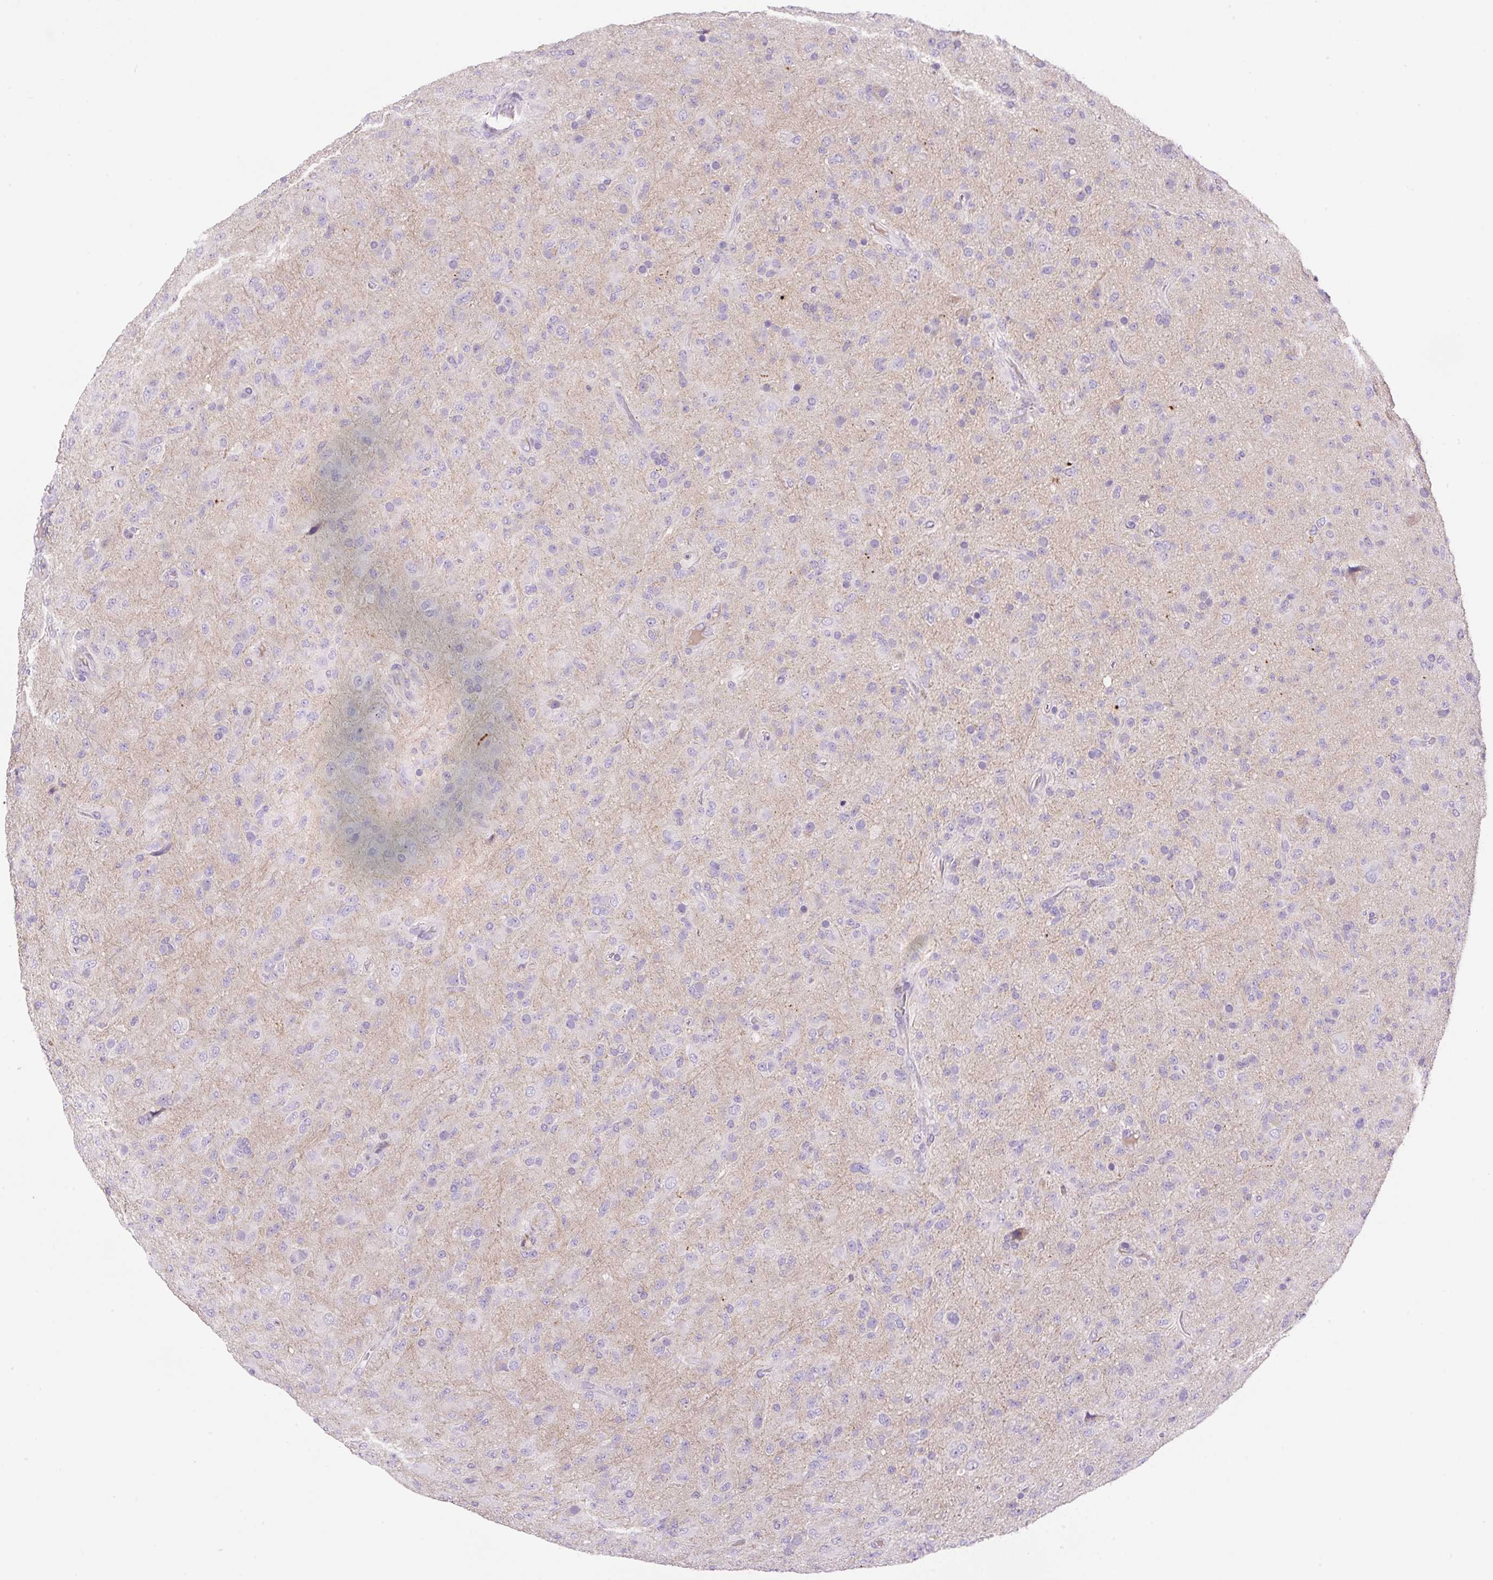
{"staining": {"intensity": "negative", "quantity": "none", "location": "none"}, "tissue": "glioma", "cell_type": "Tumor cells", "image_type": "cancer", "snomed": [{"axis": "morphology", "description": "Glioma, malignant, Low grade"}, {"axis": "topography", "description": "Brain"}], "caption": "Immunohistochemical staining of malignant glioma (low-grade) reveals no significant positivity in tumor cells.", "gene": "TDRD15", "patient": {"sex": "male", "age": 65}}